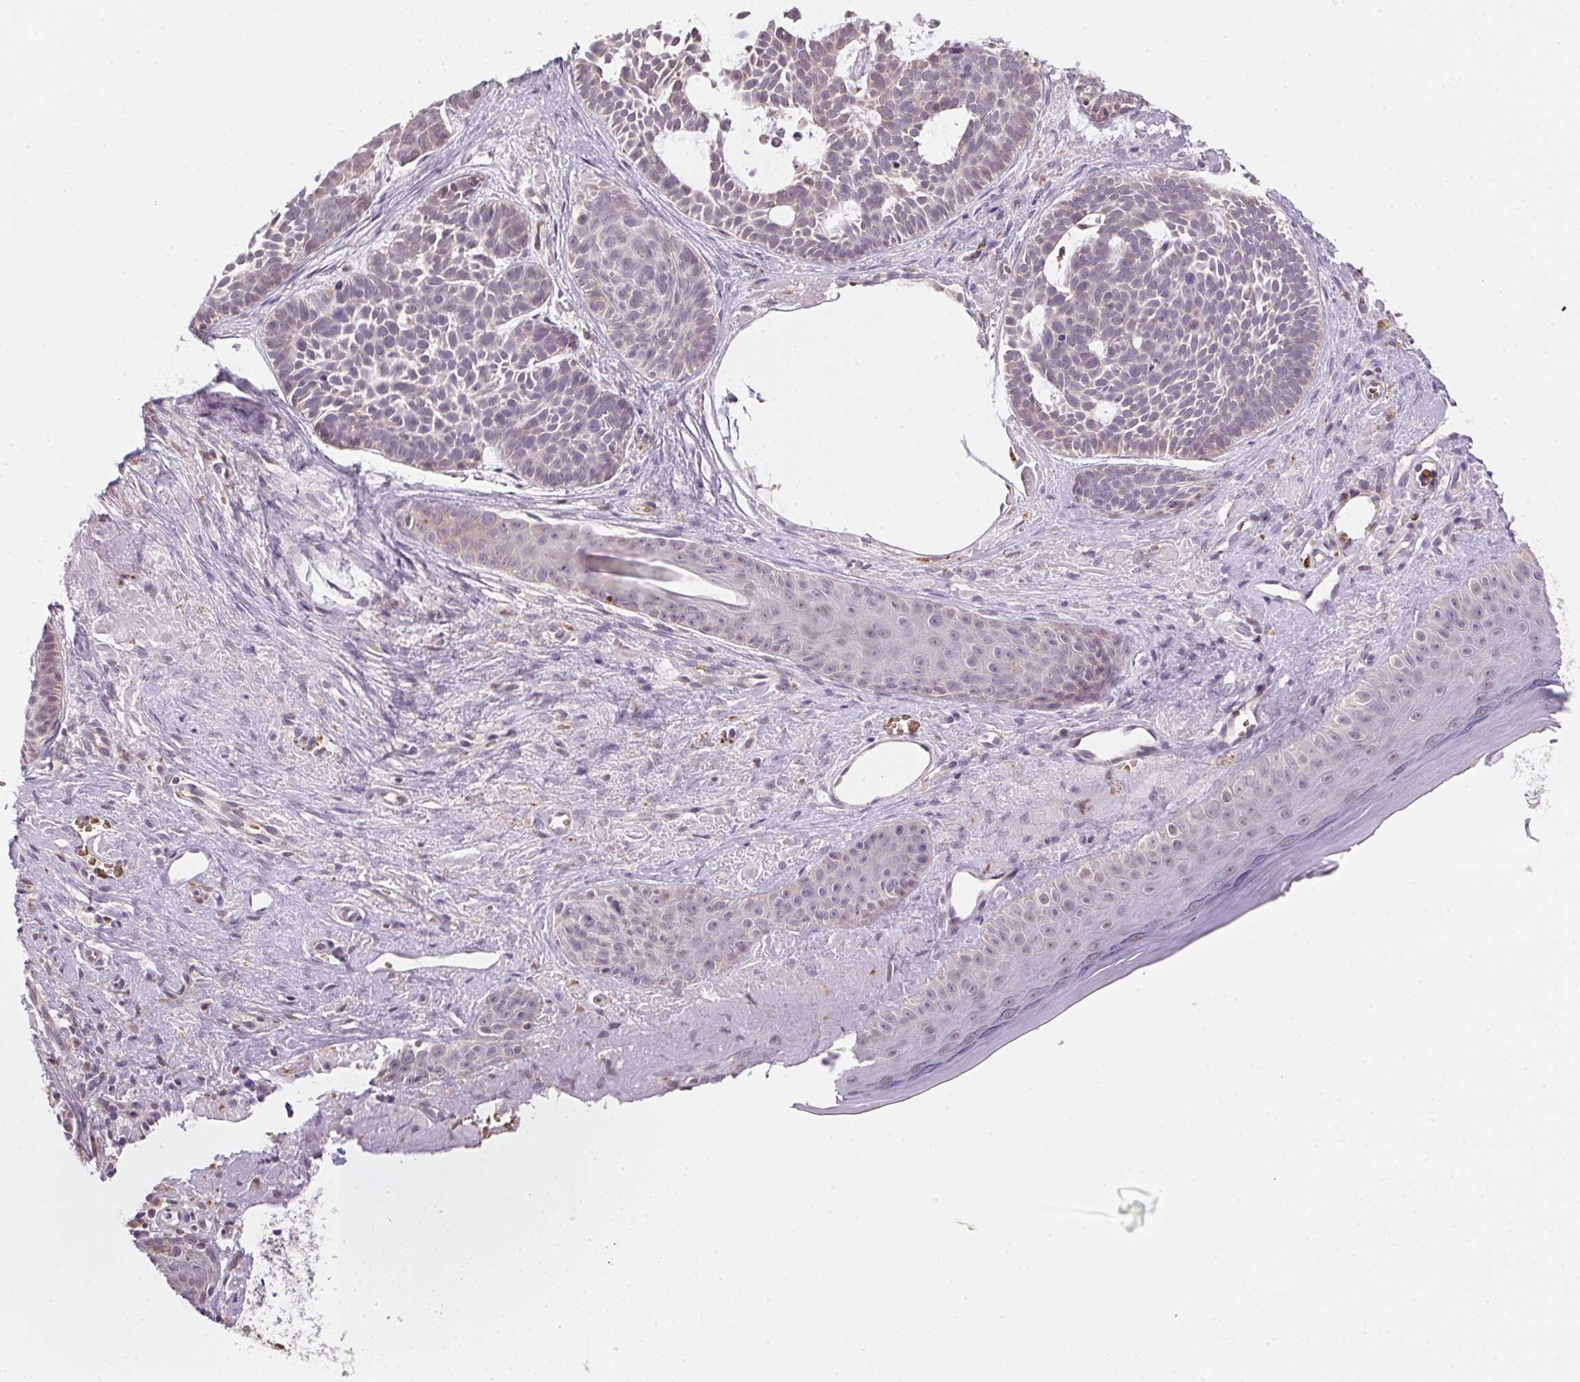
{"staining": {"intensity": "negative", "quantity": "none", "location": "none"}, "tissue": "skin cancer", "cell_type": "Tumor cells", "image_type": "cancer", "snomed": [{"axis": "morphology", "description": "Basal cell carcinoma"}, {"axis": "topography", "description": "Skin"}], "caption": "DAB immunohistochemical staining of human skin basal cell carcinoma shows no significant staining in tumor cells. Nuclei are stained in blue.", "gene": "METTL13", "patient": {"sex": "male", "age": 81}}